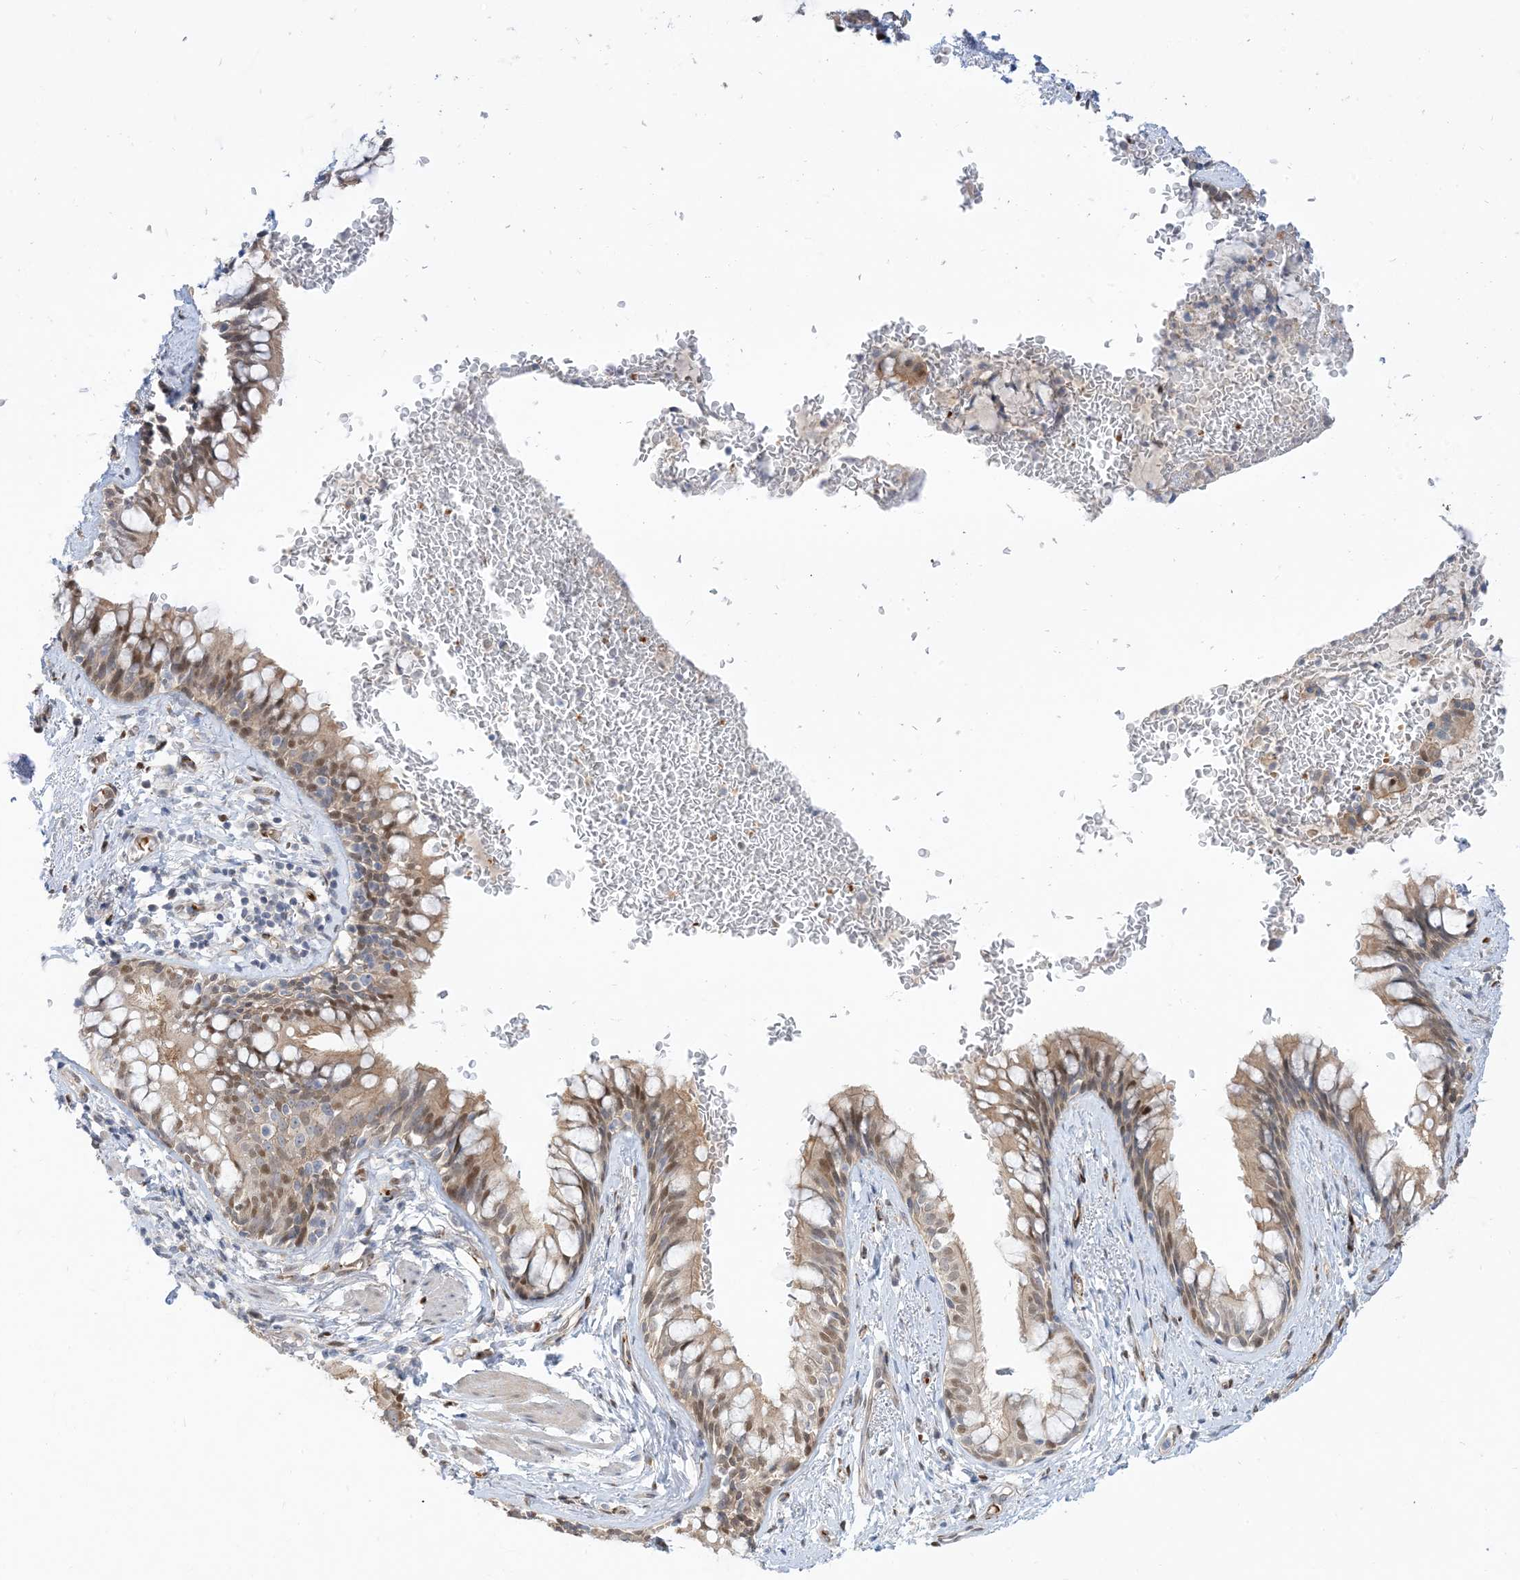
{"staining": {"intensity": "moderate", "quantity": "<25%", "location": "cytoplasmic/membranous,nuclear"}, "tissue": "bronchus", "cell_type": "Respiratory epithelial cells", "image_type": "normal", "snomed": [{"axis": "morphology", "description": "Normal tissue, NOS"}, {"axis": "topography", "description": "Cartilage tissue"}, {"axis": "topography", "description": "Bronchus"}], "caption": "IHC photomicrograph of unremarkable human bronchus stained for a protein (brown), which displays low levels of moderate cytoplasmic/membranous,nuclear positivity in approximately <25% of respiratory epithelial cells.", "gene": "RIN1", "patient": {"sex": "female", "age": 36}}